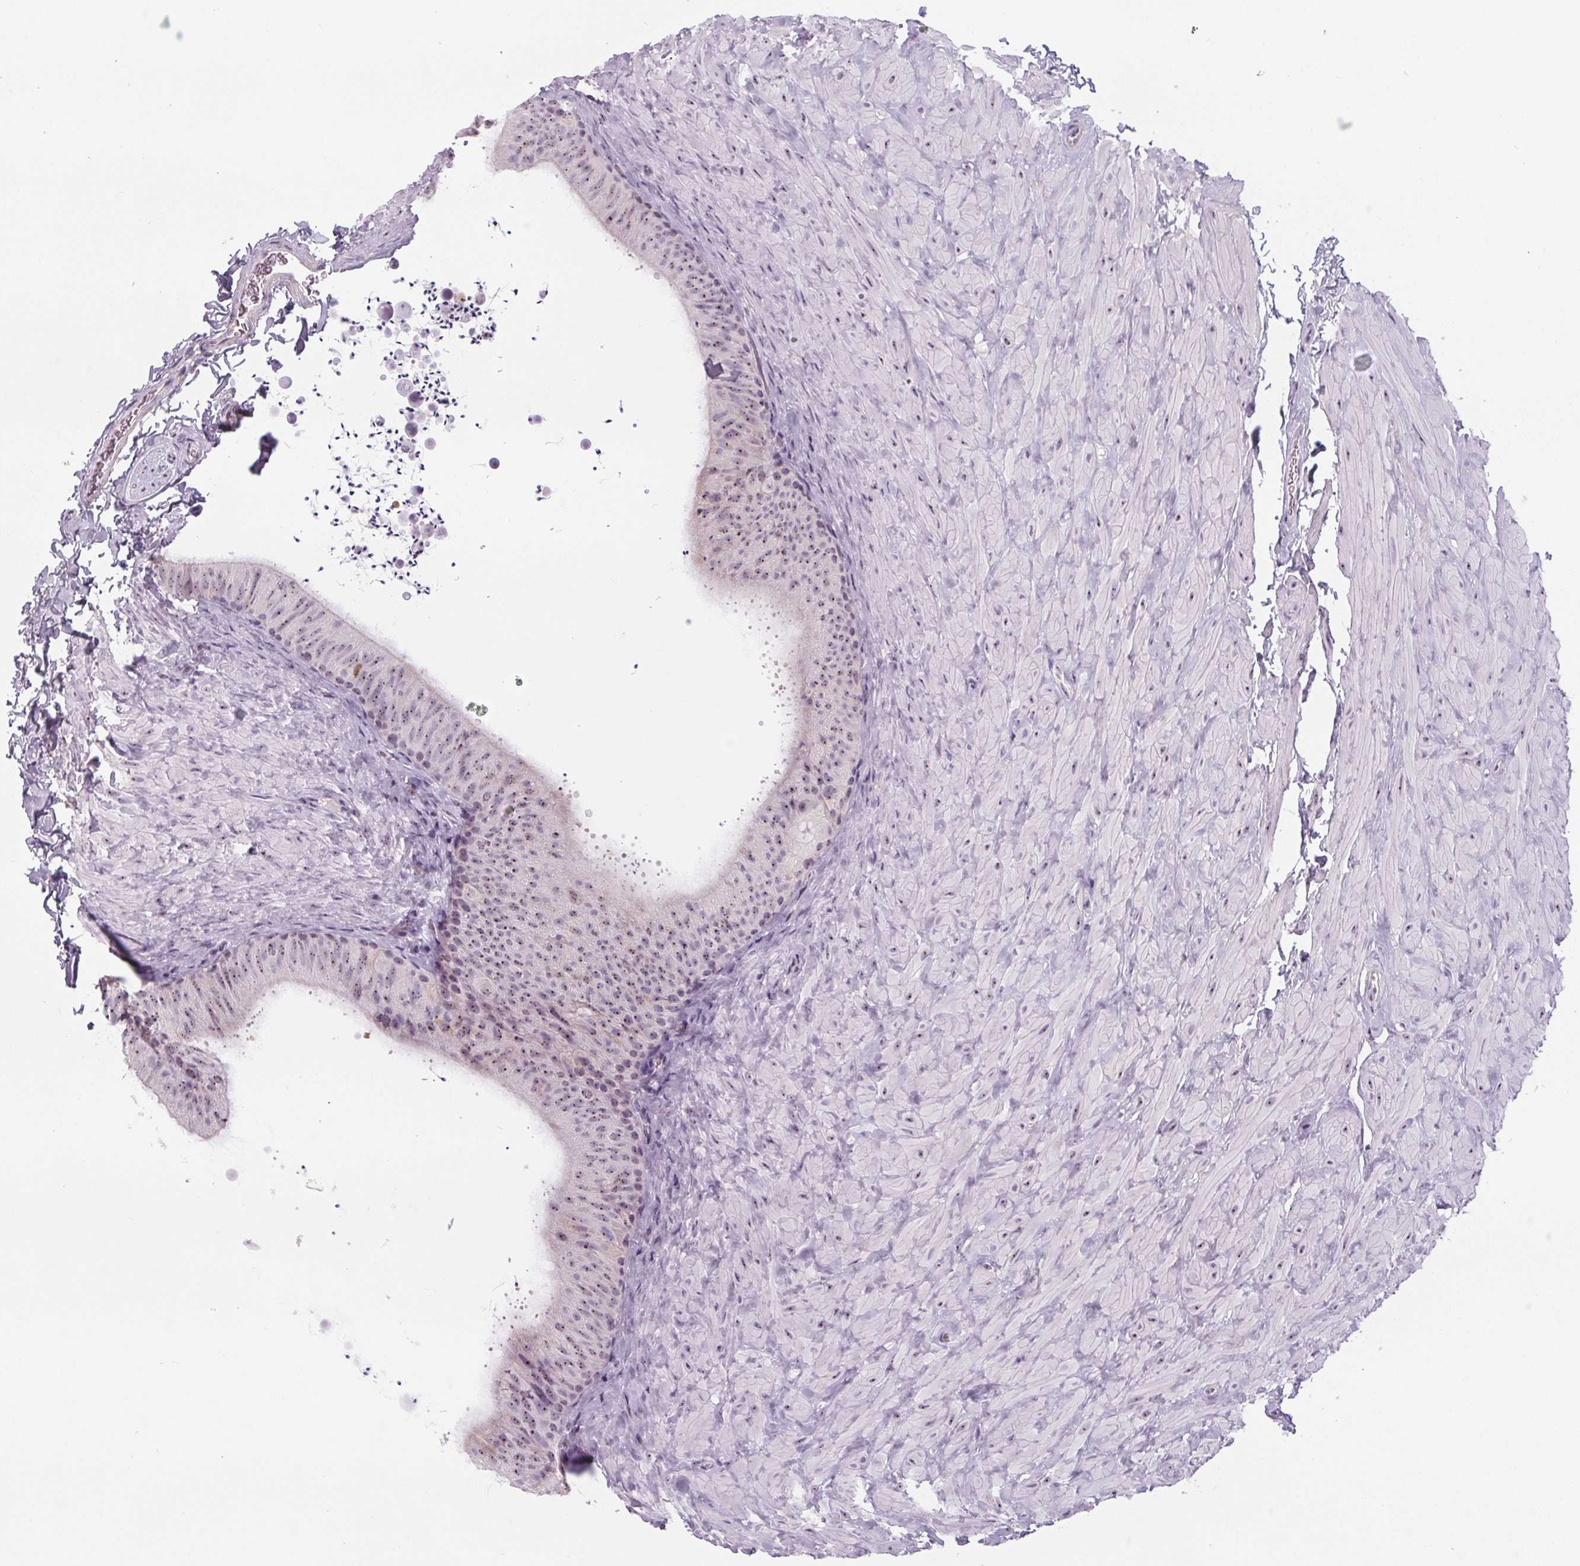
{"staining": {"intensity": "moderate", "quantity": "25%-75%", "location": "nuclear"}, "tissue": "epididymis", "cell_type": "Glandular cells", "image_type": "normal", "snomed": [{"axis": "morphology", "description": "Normal tissue, NOS"}, {"axis": "topography", "description": "Epididymis, spermatic cord, NOS"}, {"axis": "topography", "description": "Epididymis"}], "caption": "Immunohistochemistry micrograph of unremarkable human epididymis stained for a protein (brown), which reveals medium levels of moderate nuclear expression in approximately 25%-75% of glandular cells.", "gene": "NOLC1", "patient": {"sex": "male", "age": 31}}